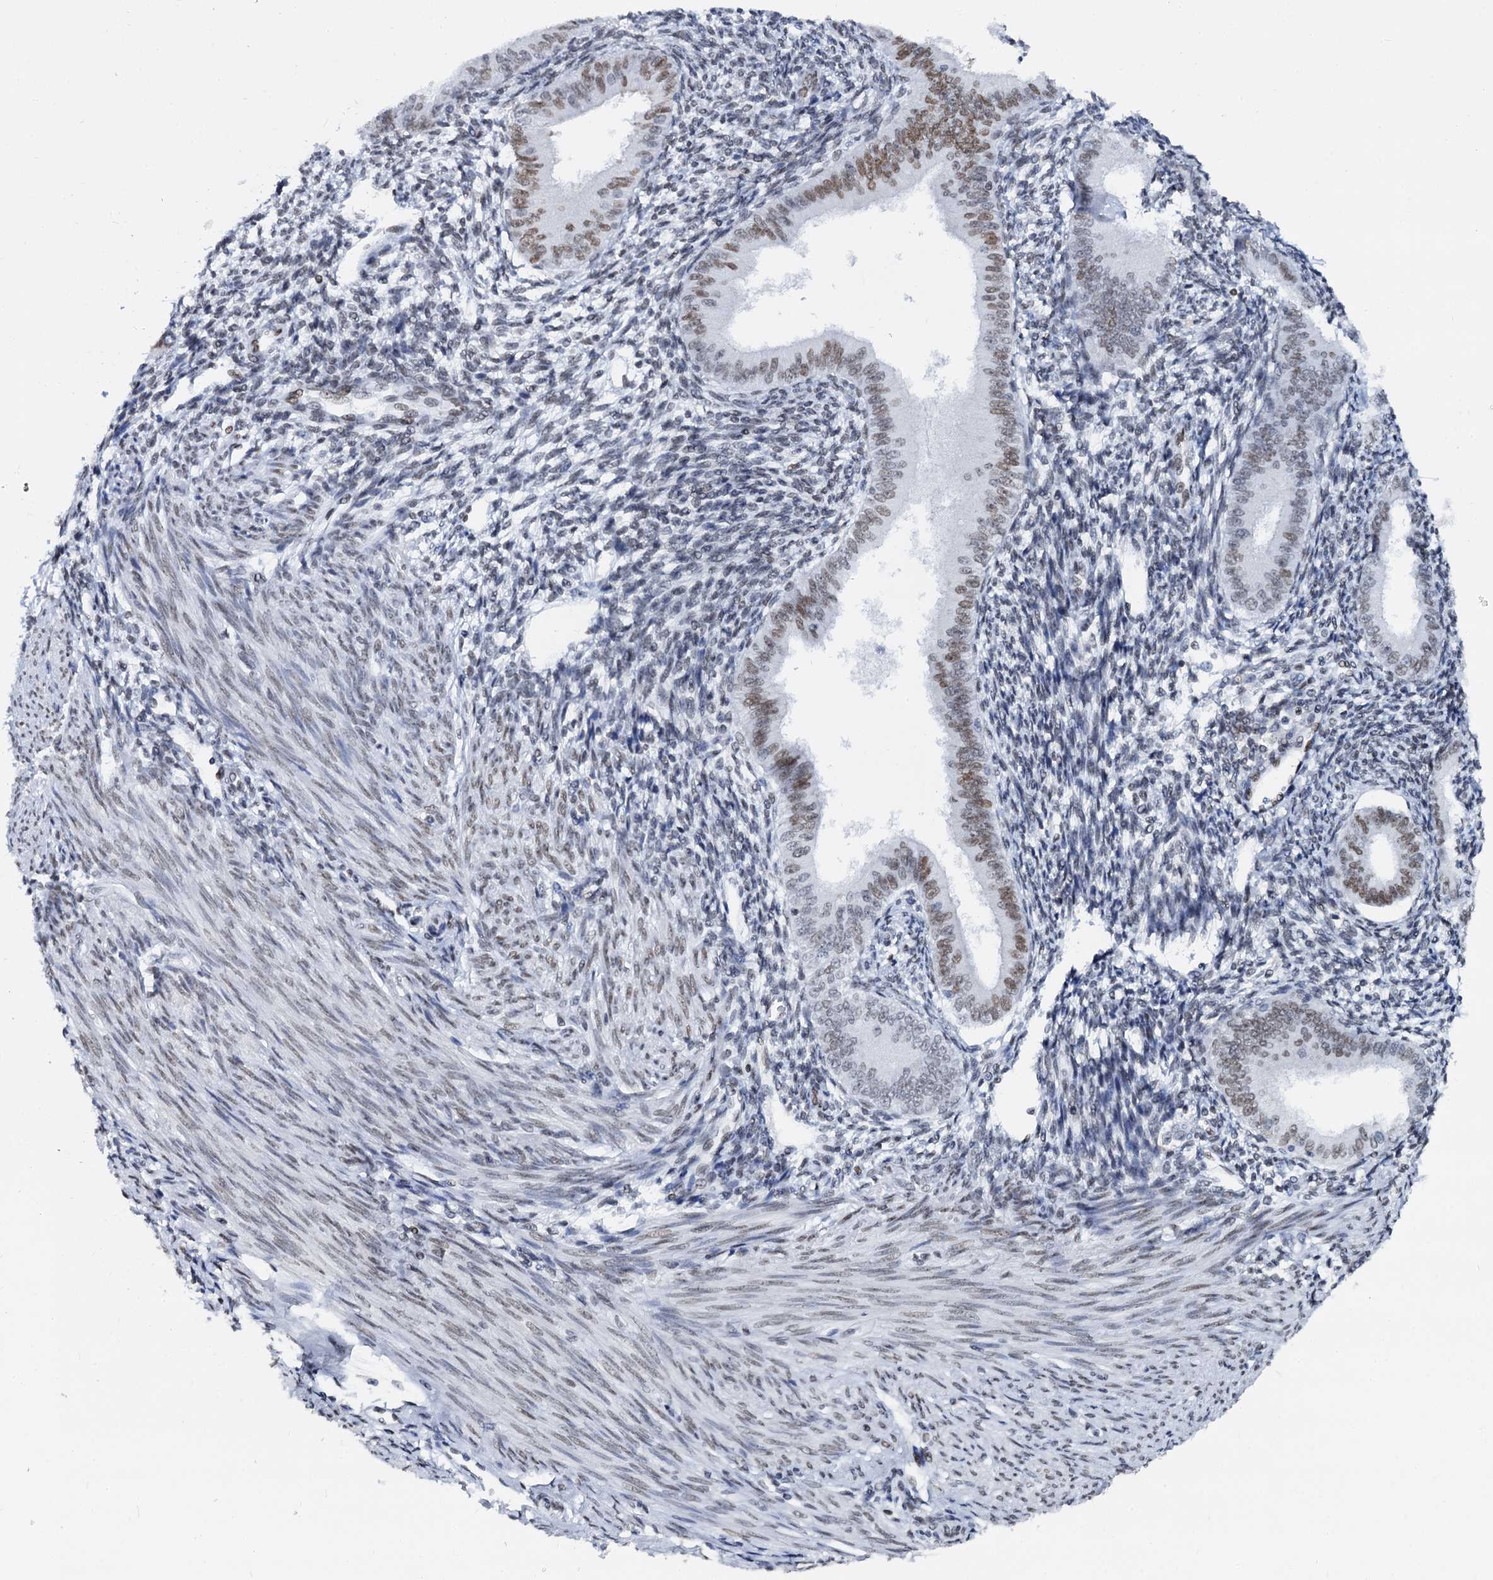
{"staining": {"intensity": "negative", "quantity": "none", "location": "none"}, "tissue": "endometrium", "cell_type": "Cells in endometrial stroma", "image_type": "normal", "snomed": [{"axis": "morphology", "description": "Normal tissue, NOS"}, {"axis": "topography", "description": "Uterus"}, {"axis": "topography", "description": "Endometrium"}], "caption": "Immunohistochemical staining of normal endometrium displays no significant expression in cells in endometrial stroma.", "gene": "CMAS", "patient": {"sex": "female", "age": 48}}